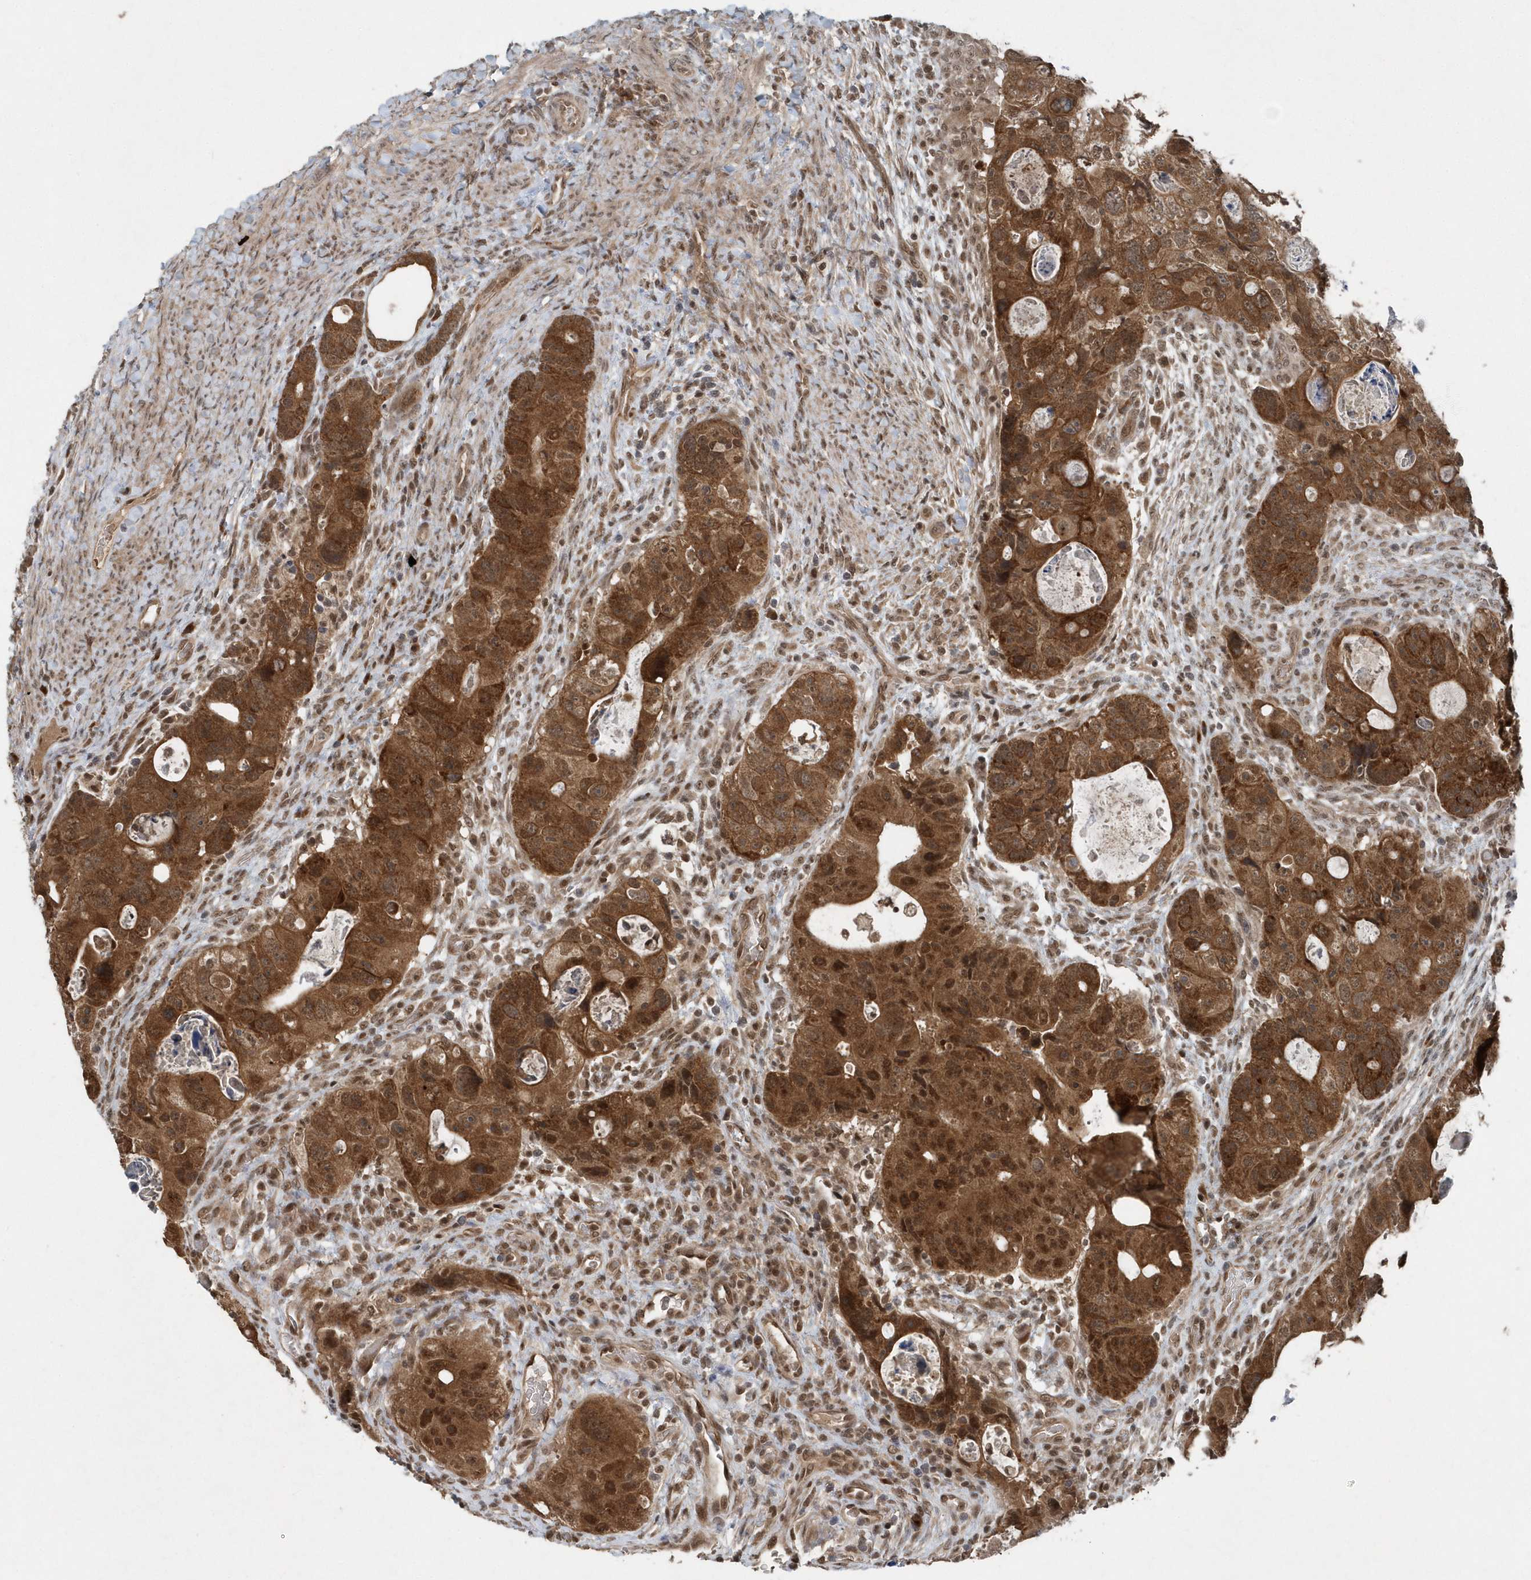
{"staining": {"intensity": "strong", "quantity": ">75%", "location": "cytoplasmic/membranous,nuclear"}, "tissue": "colorectal cancer", "cell_type": "Tumor cells", "image_type": "cancer", "snomed": [{"axis": "morphology", "description": "Adenocarcinoma, NOS"}, {"axis": "topography", "description": "Rectum"}], "caption": "The immunohistochemical stain highlights strong cytoplasmic/membranous and nuclear staining in tumor cells of colorectal cancer tissue.", "gene": "QTRT2", "patient": {"sex": "male", "age": 59}}